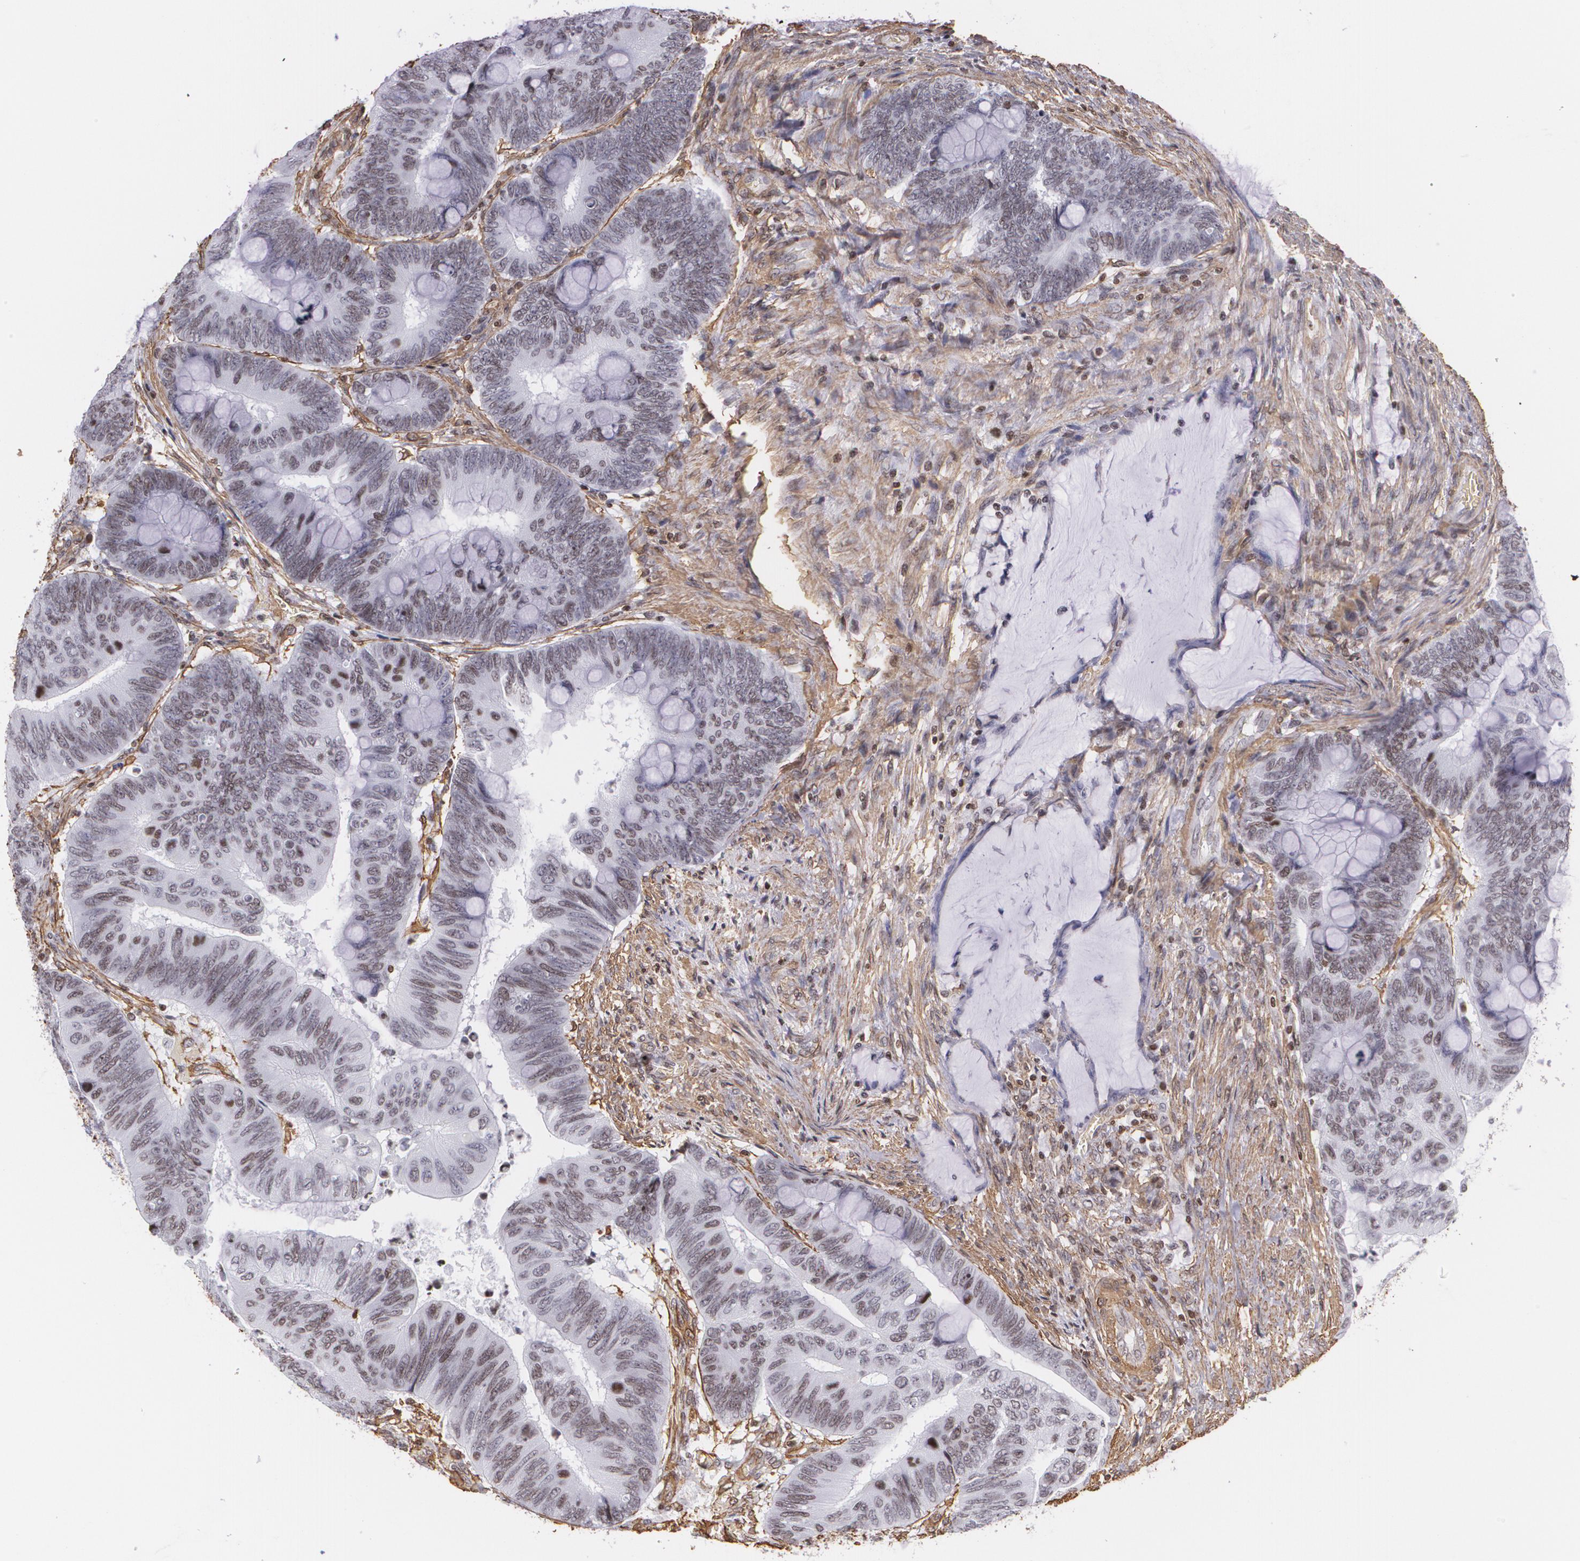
{"staining": {"intensity": "weak", "quantity": "<25%", "location": "cytoplasmic/membranous"}, "tissue": "colorectal cancer", "cell_type": "Tumor cells", "image_type": "cancer", "snomed": [{"axis": "morphology", "description": "Normal tissue, NOS"}, {"axis": "morphology", "description": "Adenocarcinoma, NOS"}, {"axis": "topography", "description": "Rectum"}], "caption": "DAB (3,3'-diaminobenzidine) immunohistochemical staining of colorectal cancer (adenocarcinoma) shows no significant positivity in tumor cells.", "gene": "VAMP1", "patient": {"sex": "male", "age": 92}}